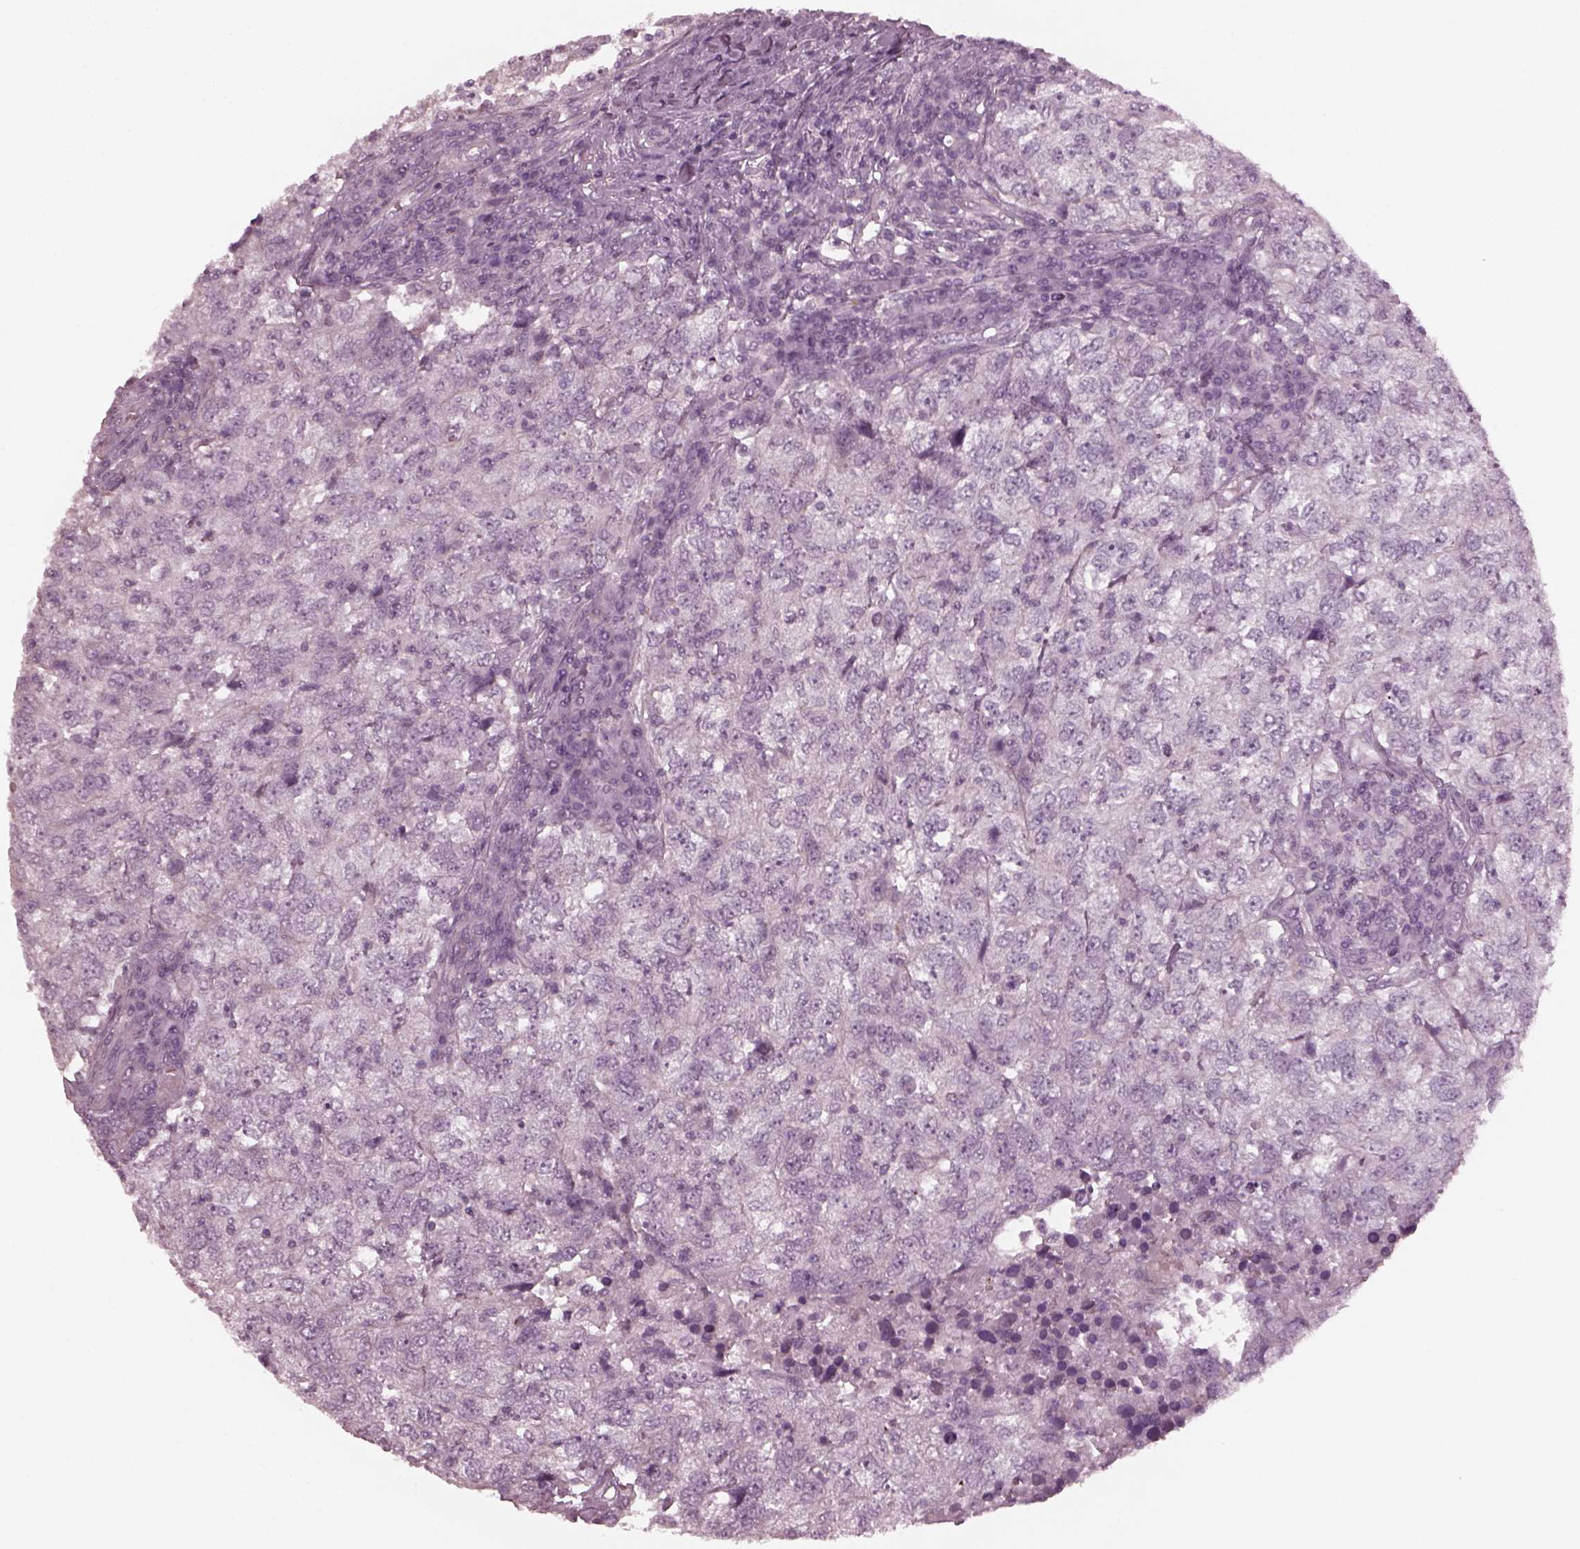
{"staining": {"intensity": "negative", "quantity": "none", "location": "none"}, "tissue": "breast cancer", "cell_type": "Tumor cells", "image_type": "cancer", "snomed": [{"axis": "morphology", "description": "Duct carcinoma"}, {"axis": "topography", "description": "Breast"}], "caption": "A high-resolution photomicrograph shows immunohistochemistry (IHC) staining of breast invasive ductal carcinoma, which displays no significant positivity in tumor cells.", "gene": "YY2", "patient": {"sex": "female", "age": 30}}